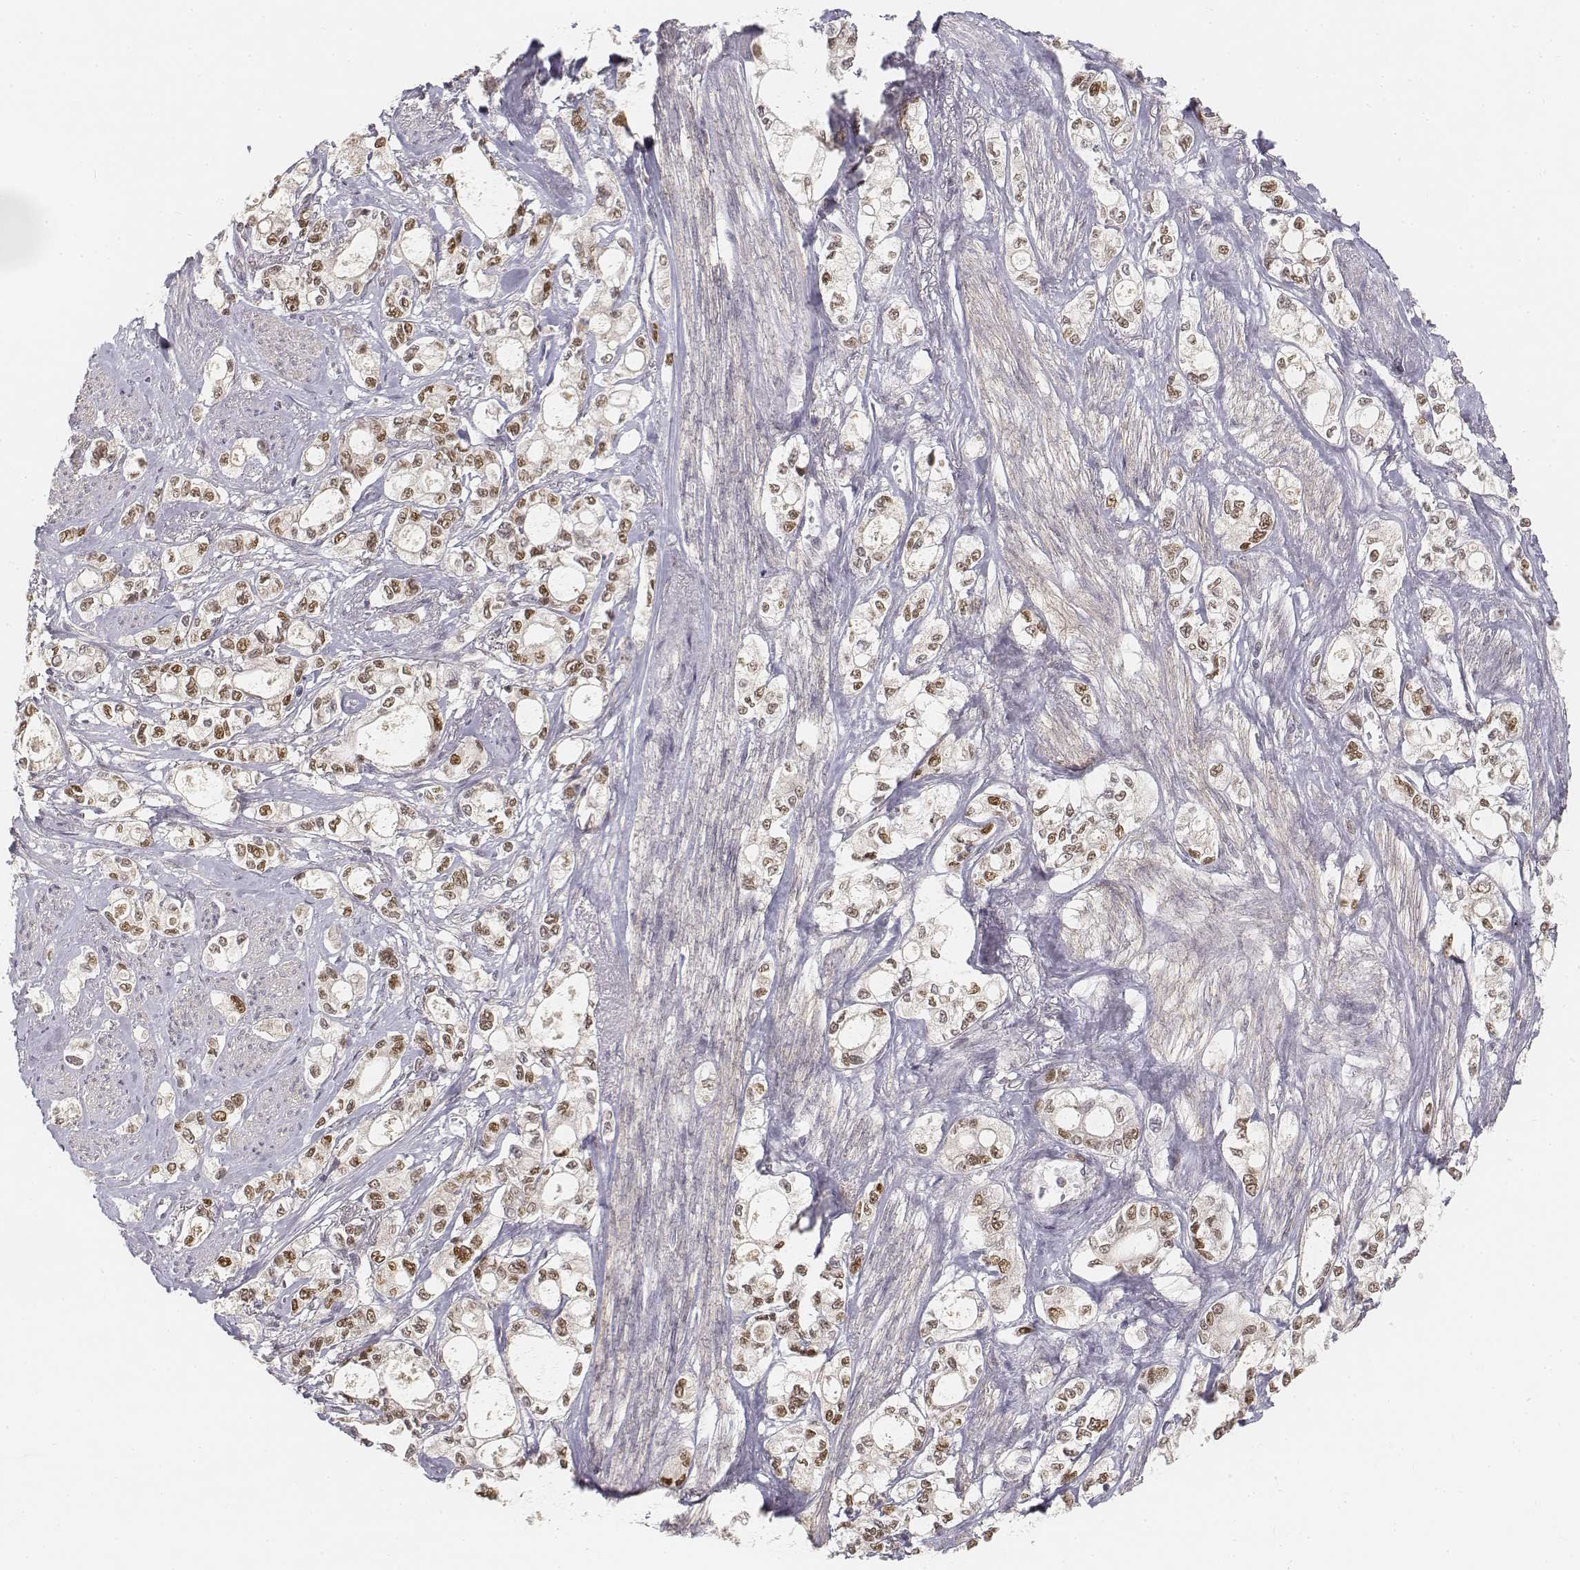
{"staining": {"intensity": "moderate", "quantity": ">75%", "location": "nuclear"}, "tissue": "stomach cancer", "cell_type": "Tumor cells", "image_type": "cancer", "snomed": [{"axis": "morphology", "description": "Adenocarcinoma, NOS"}, {"axis": "topography", "description": "Stomach"}], "caption": "Immunohistochemical staining of adenocarcinoma (stomach) shows moderate nuclear protein staining in about >75% of tumor cells. (DAB IHC with brightfield microscopy, high magnification).", "gene": "FANCD2", "patient": {"sex": "male", "age": 63}}